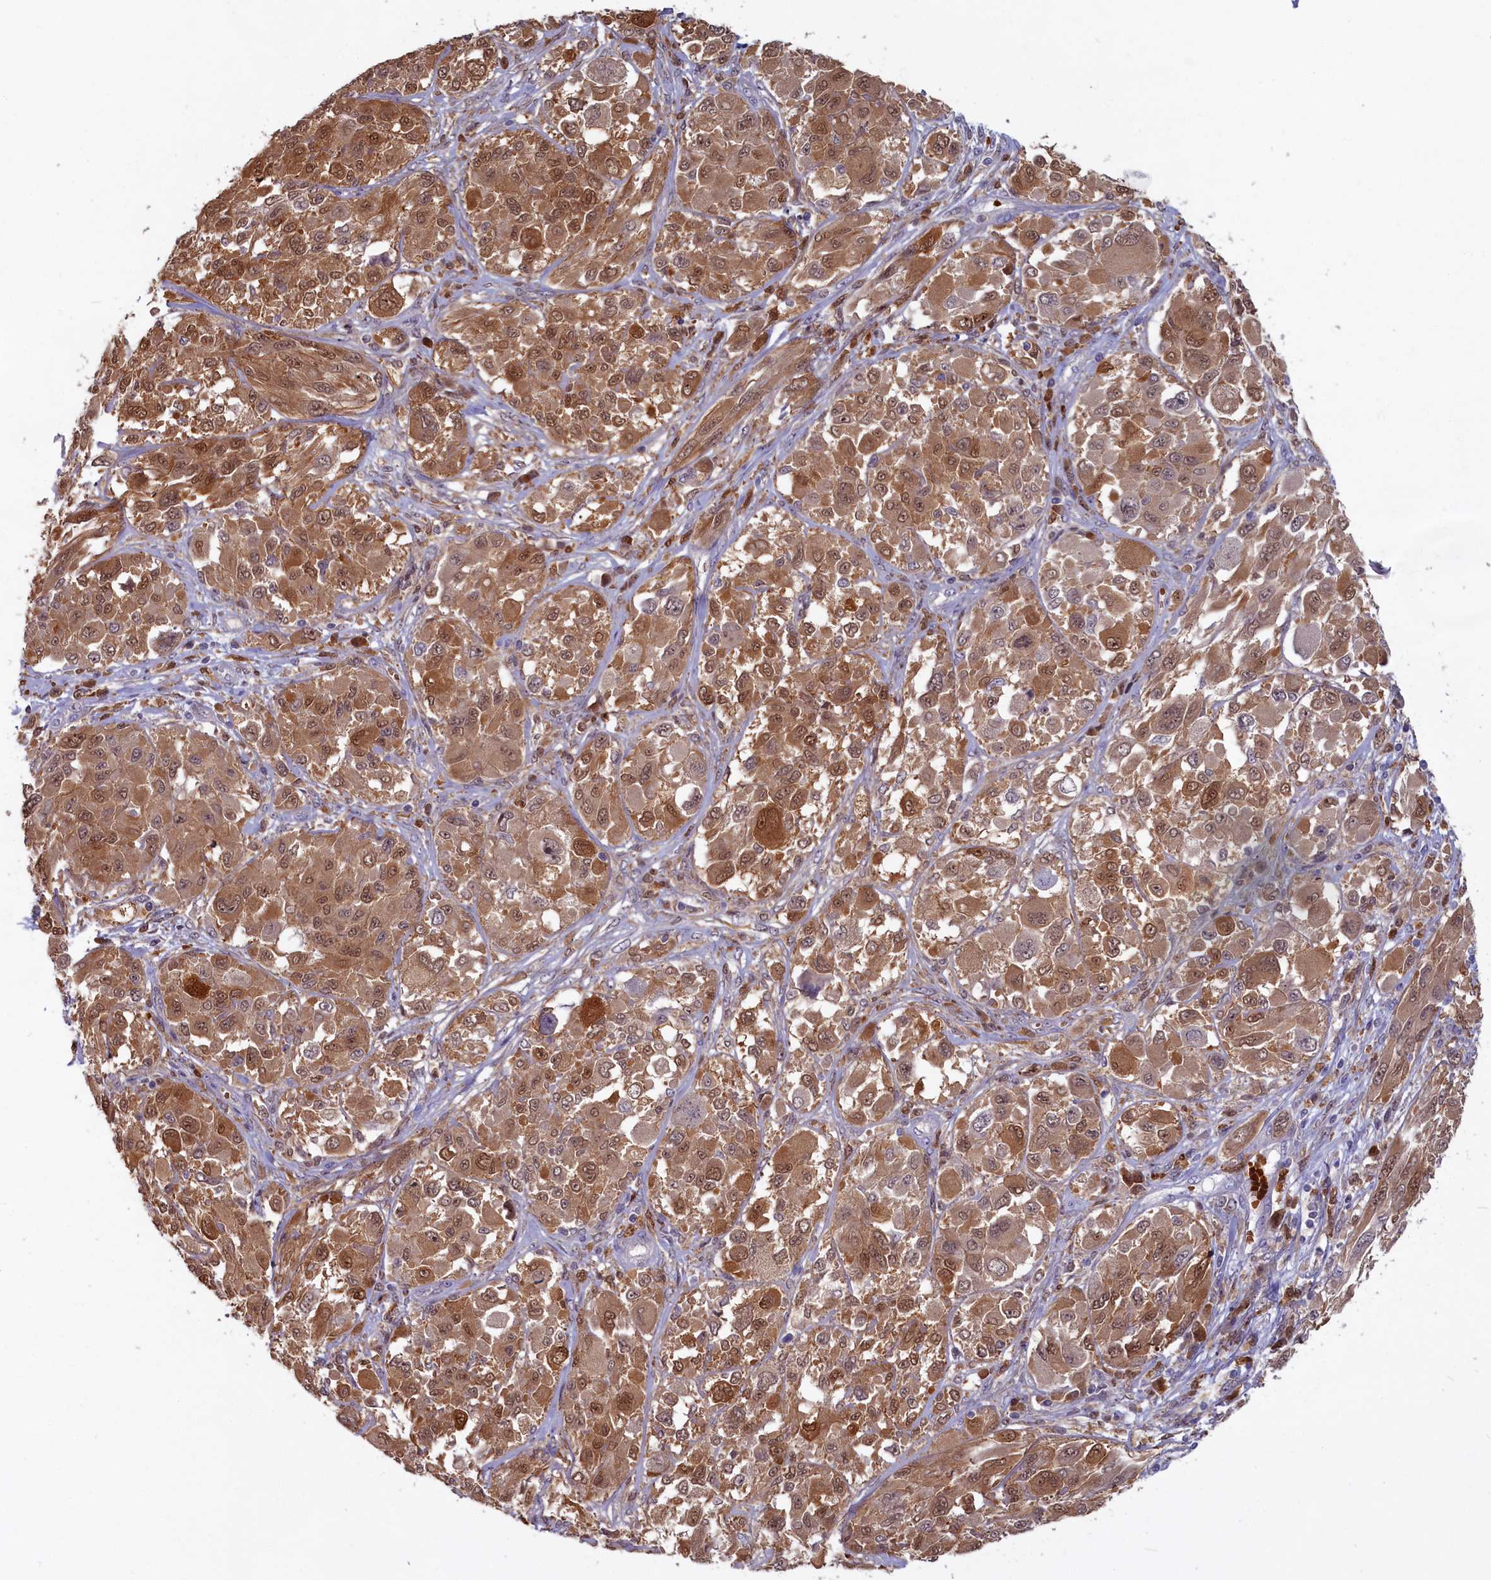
{"staining": {"intensity": "moderate", "quantity": ">75%", "location": "cytoplasmic/membranous,nuclear"}, "tissue": "melanoma", "cell_type": "Tumor cells", "image_type": "cancer", "snomed": [{"axis": "morphology", "description": "Malignant melanoma, NOS"}, {"axis": "topography", "description": "Skin"}], "caption": "Immunohistochemical staining of malignant melanoma exhibits medium levels of moderate cytoplasmic/membranous and nuclear protein expression in about >75% of tumor cells. (IHC, brightfield microscopy, high magnification).", "gene": "BLVRB", "patient": {"sex": "female", "age": 91}}